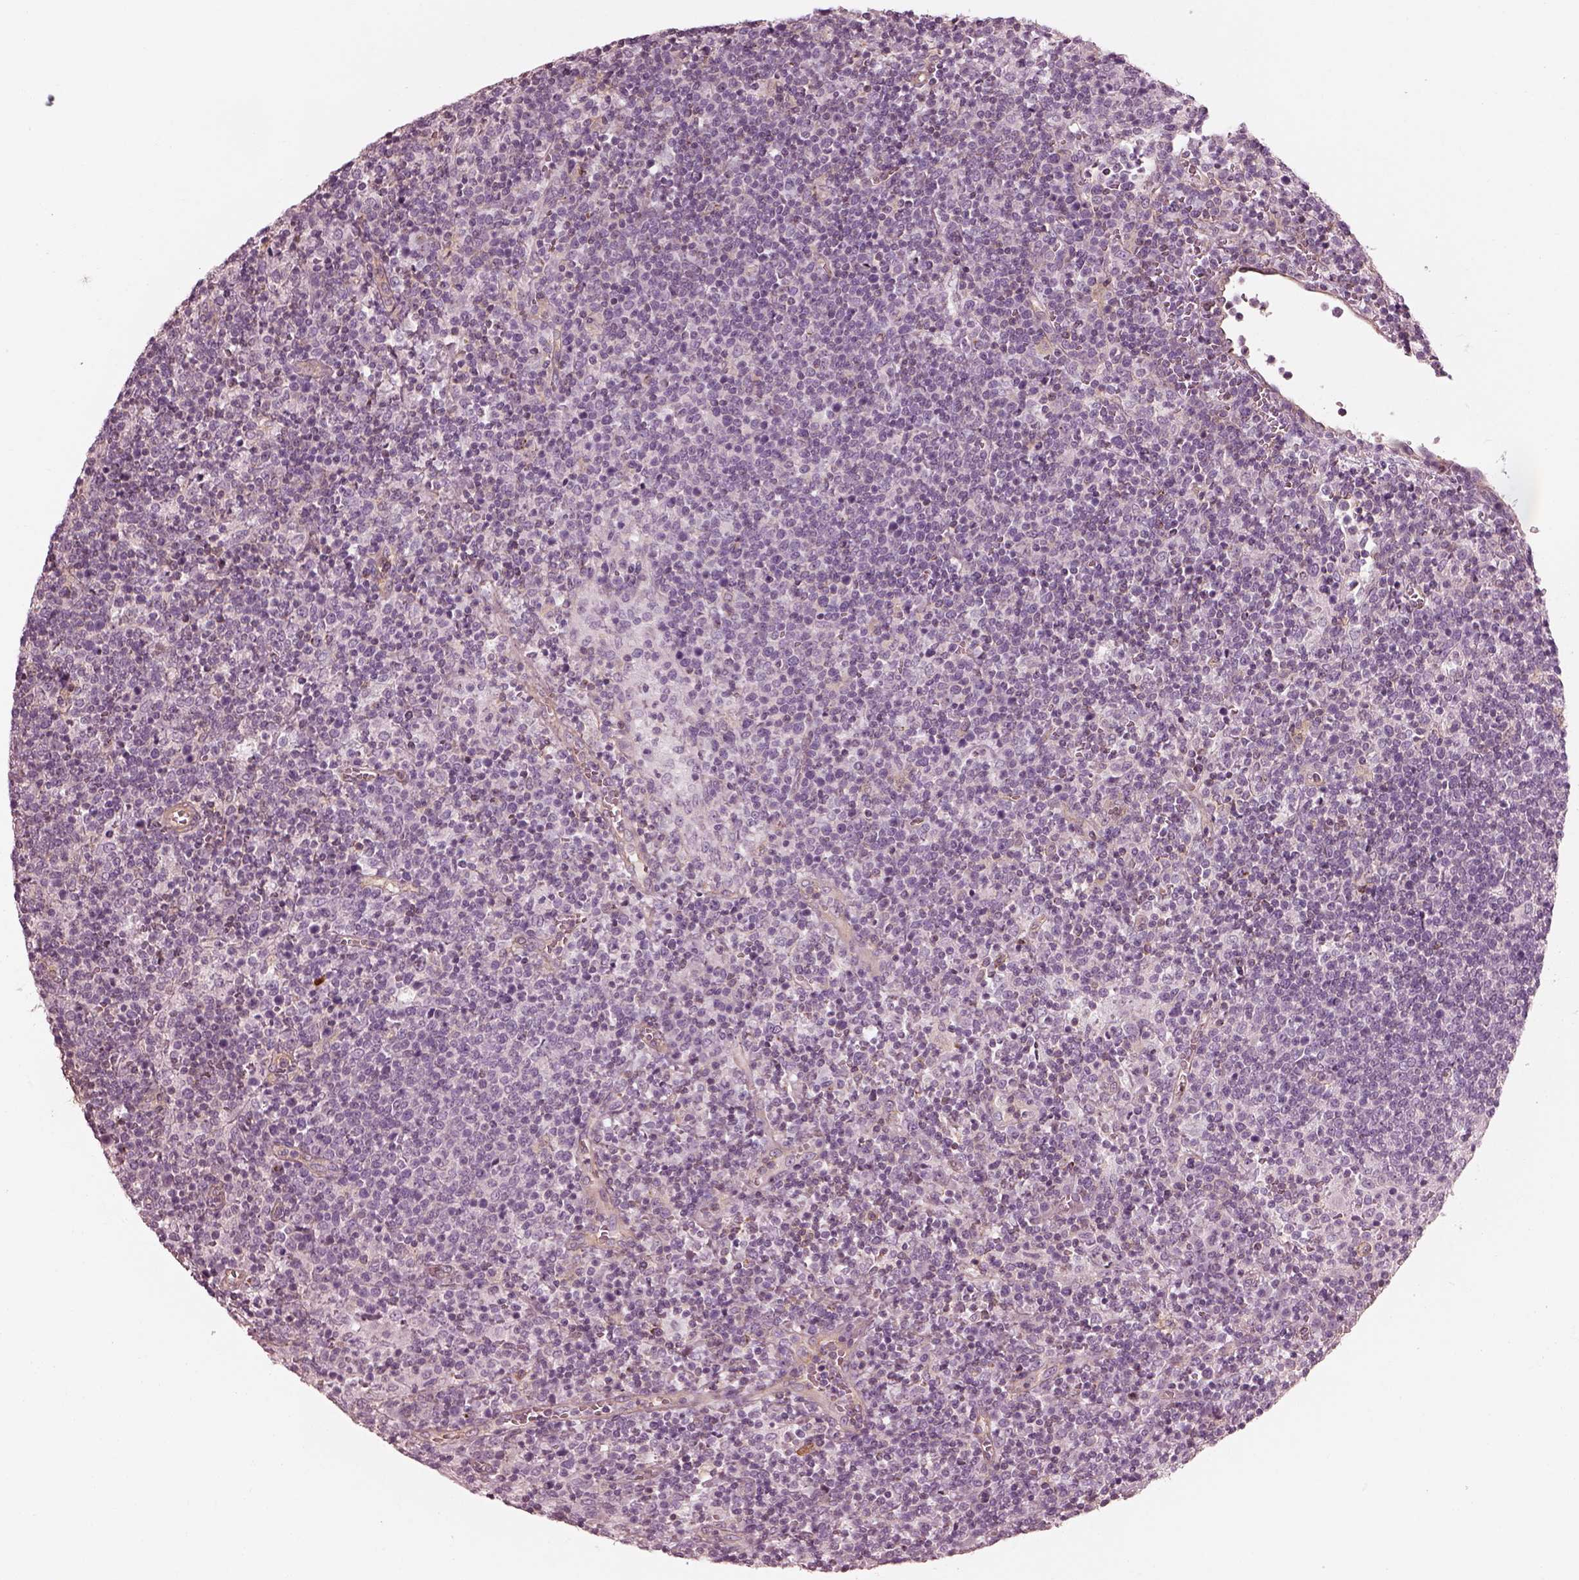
{"staining": {"intensity": "negative", "quantity": "none", "location": "none"}, "tissue": "lymphoma", "cell_type": "Tumor cells", "image_type": "cancer", "snomed": [{"axis": "morphology", "description": "Malignant lymphoma, non-Hodgkin's type, High grade"}, {"axis": "topography", "description": "Lymph node"}], "caption": "An immunohistochemistry (IHC) image of lymphoma is shown. There is no staining in tumor cells of lymphoma.", "gene": "ELAPOR1", "patient": {"sex": "male", "age": 61}}